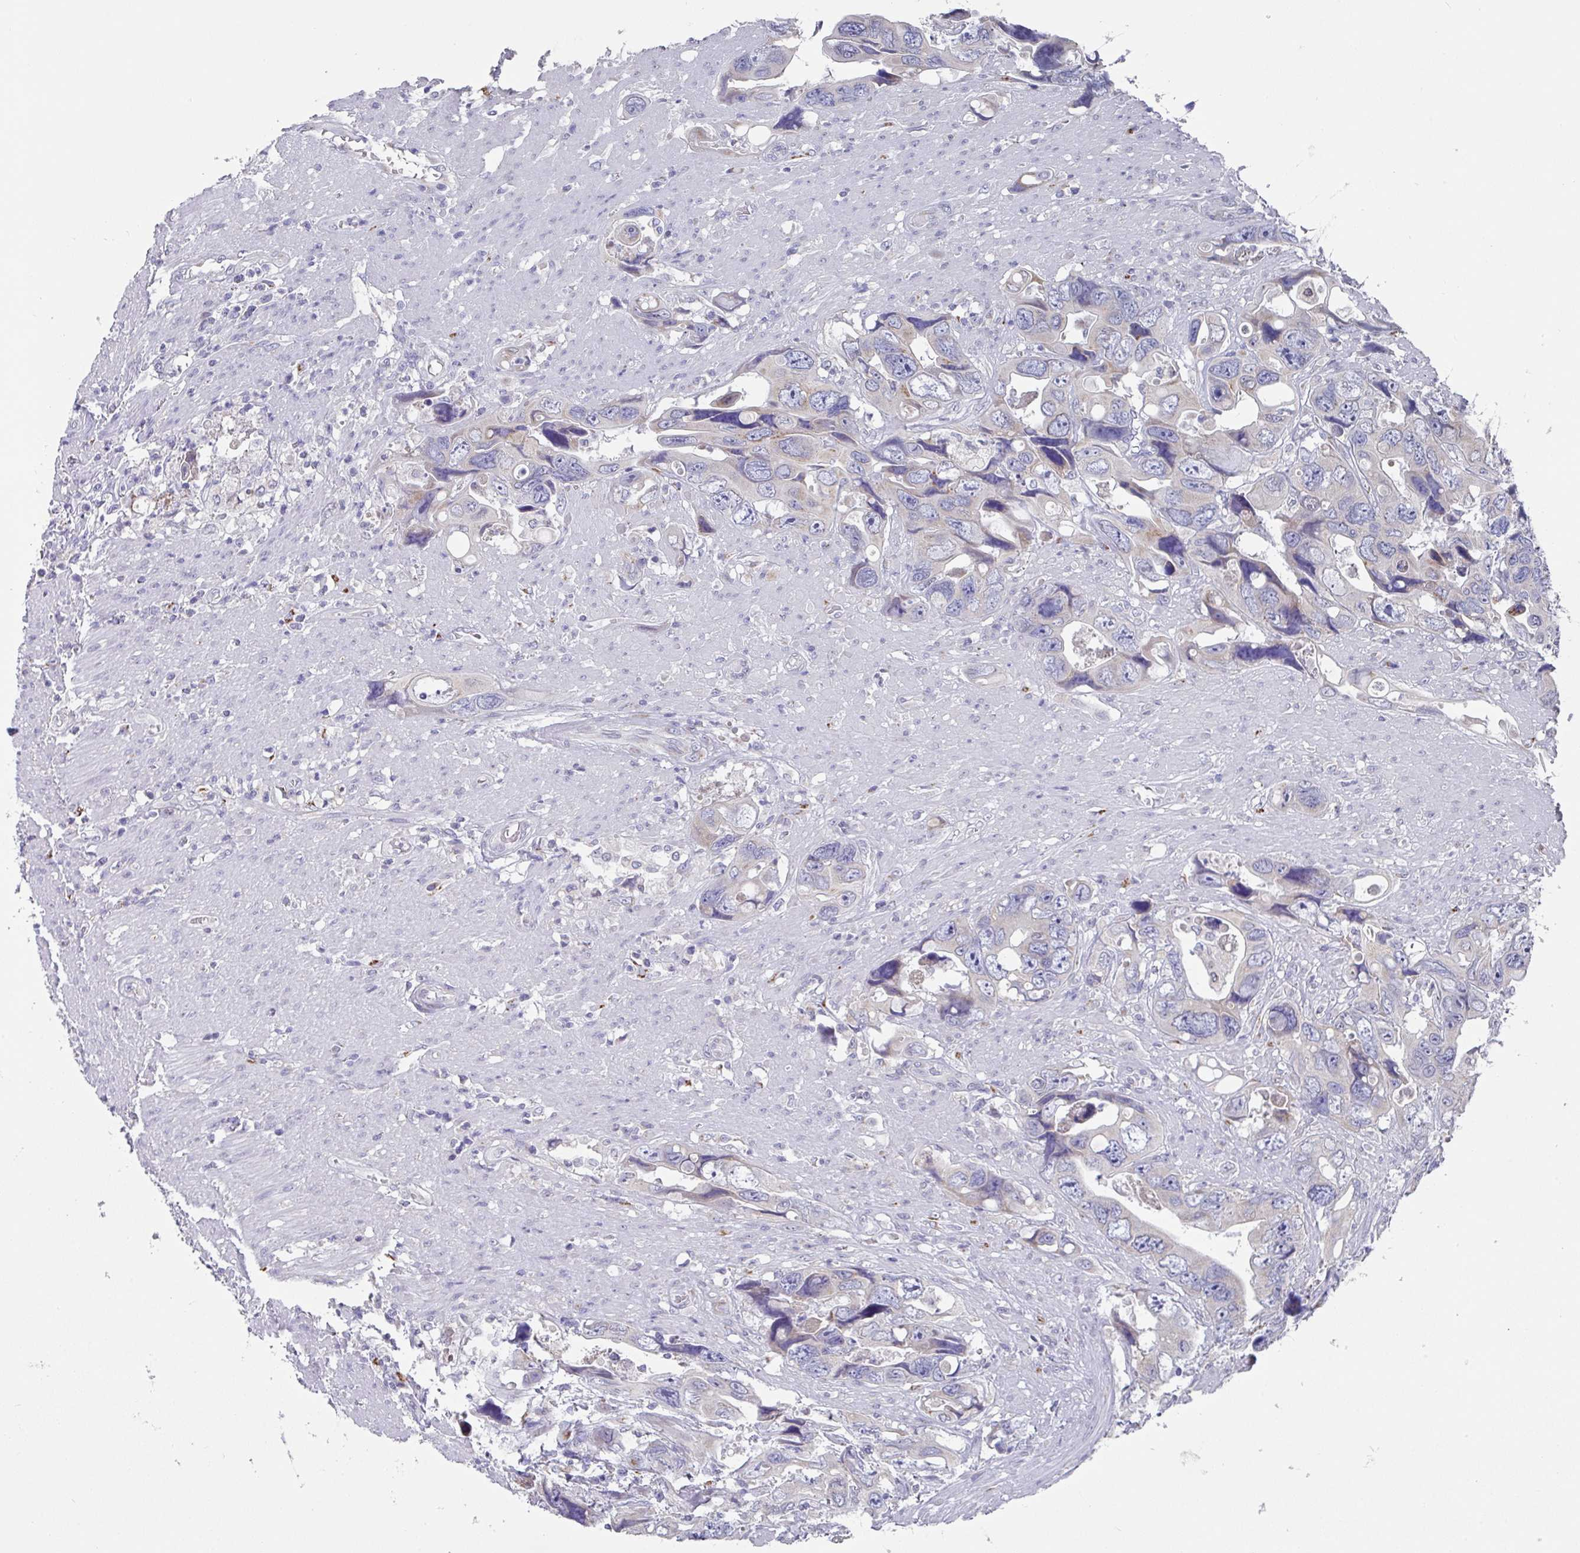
{"staining": {"intensity": "negative", "quantity": "none", "location": "none"}, "tissue": "colorectal cancer", "cell_type": "Tumor cells", "image_type": "cancer", "snomed": [{"axis": "morphology", "description": "Adenocarcinoma, NOS"}, {"axis": "topography", "description": "Rectum"}], "caption": "A micrograph of colorectal cancer (adenocarcinoma) stained for a protein exhibits no brown staining in tumor cells. The staining was performed using DAB (3,3'-diaminobenzidine) to visualize the protein expression in brown, while the nuclei were stained in blue with hematoxylin (Magnification: 20x).", "gene": "VKORC1L1", "patient": {"sex": "male", "age": 57}}